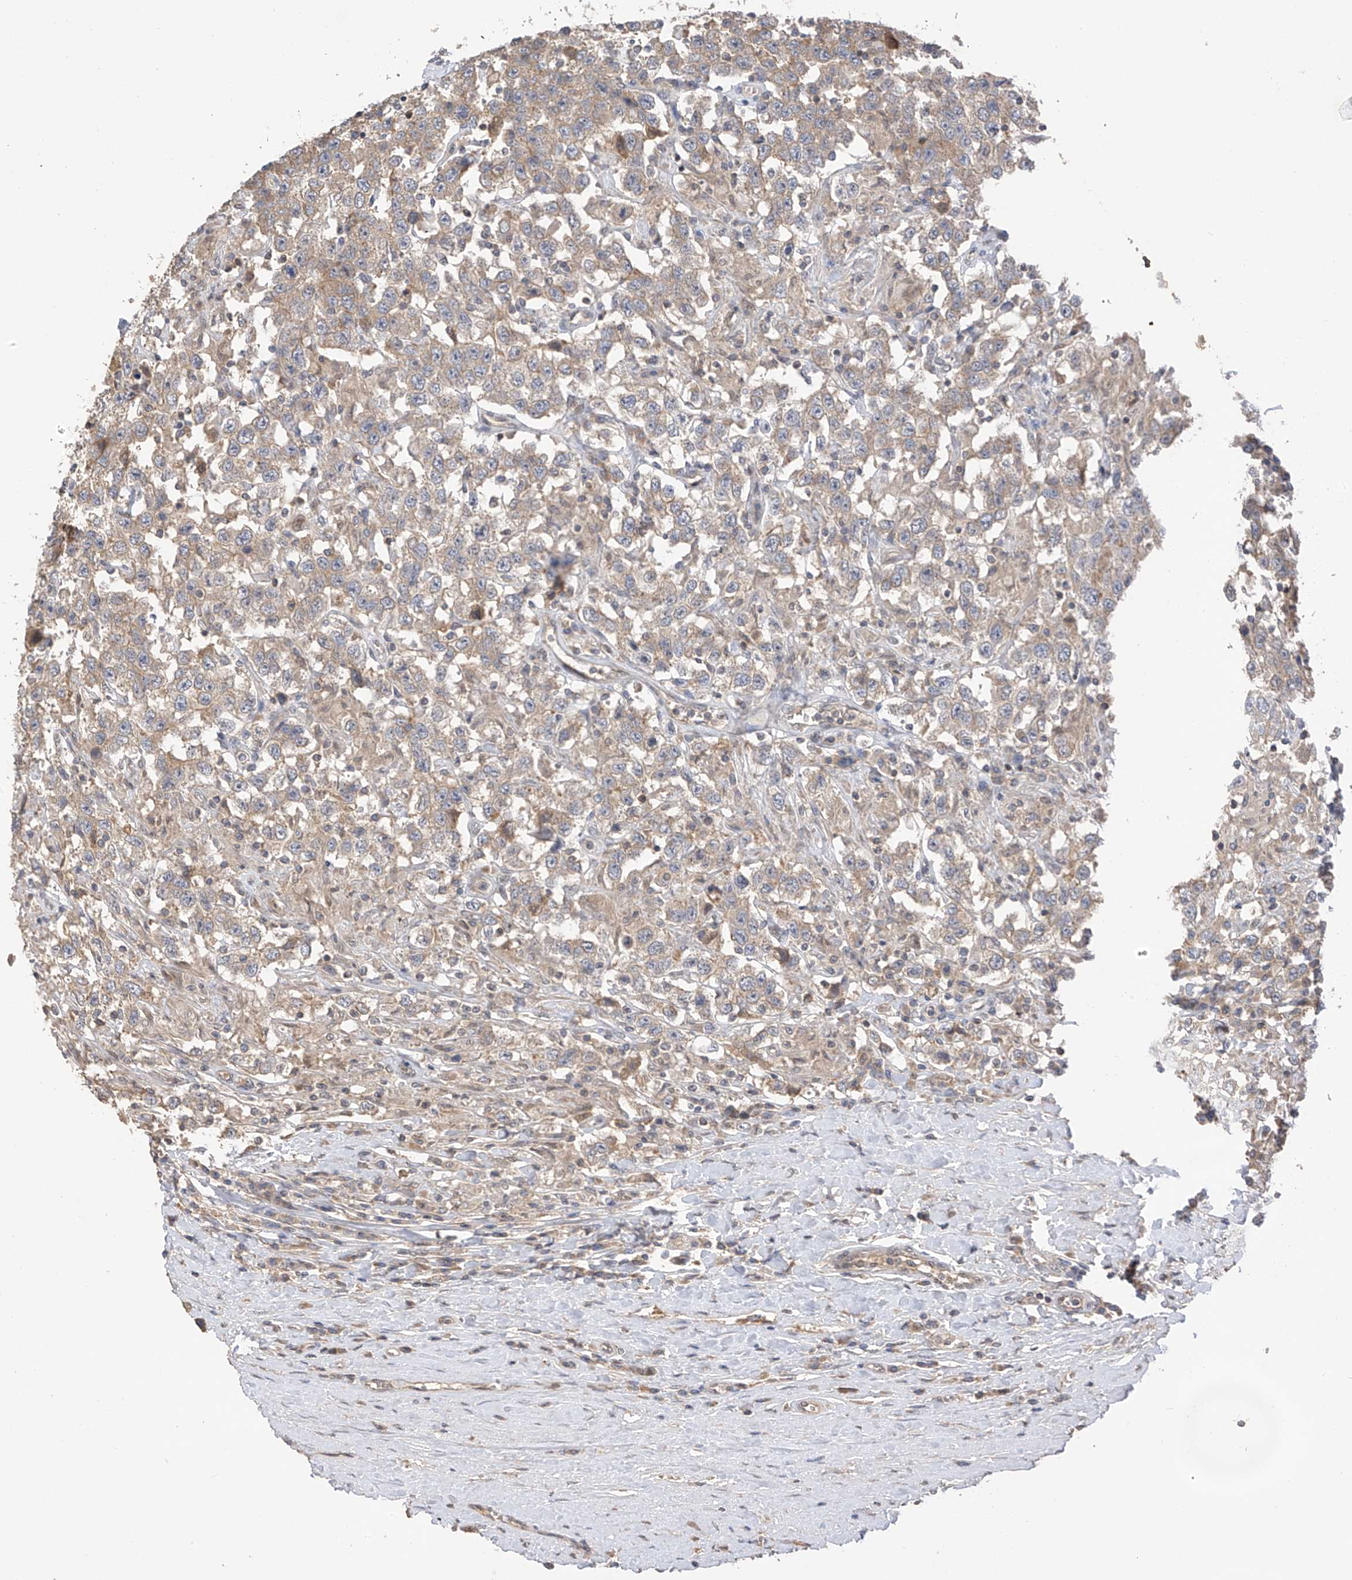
{"staining": {"intensity": "weak", "quantity": "25%-75%", "location": "cytoplasmic/membranous"}, "tissue": "testis cancer", "cell_type": "Tumor cells", "image_type": "cancer", "snomed": [{"axis": "morphology", "description": "Seminoma, NOS"}, {"axis": "topography", "description": "Testis"}], "caption": "Testis cancer stained with a brown dye exhibits weak cytoplasmic/membranous positive staining in about 25%-75% of tumor cells.", "gene": "REC8", "patient": {"sex": "male", "age": 41}}